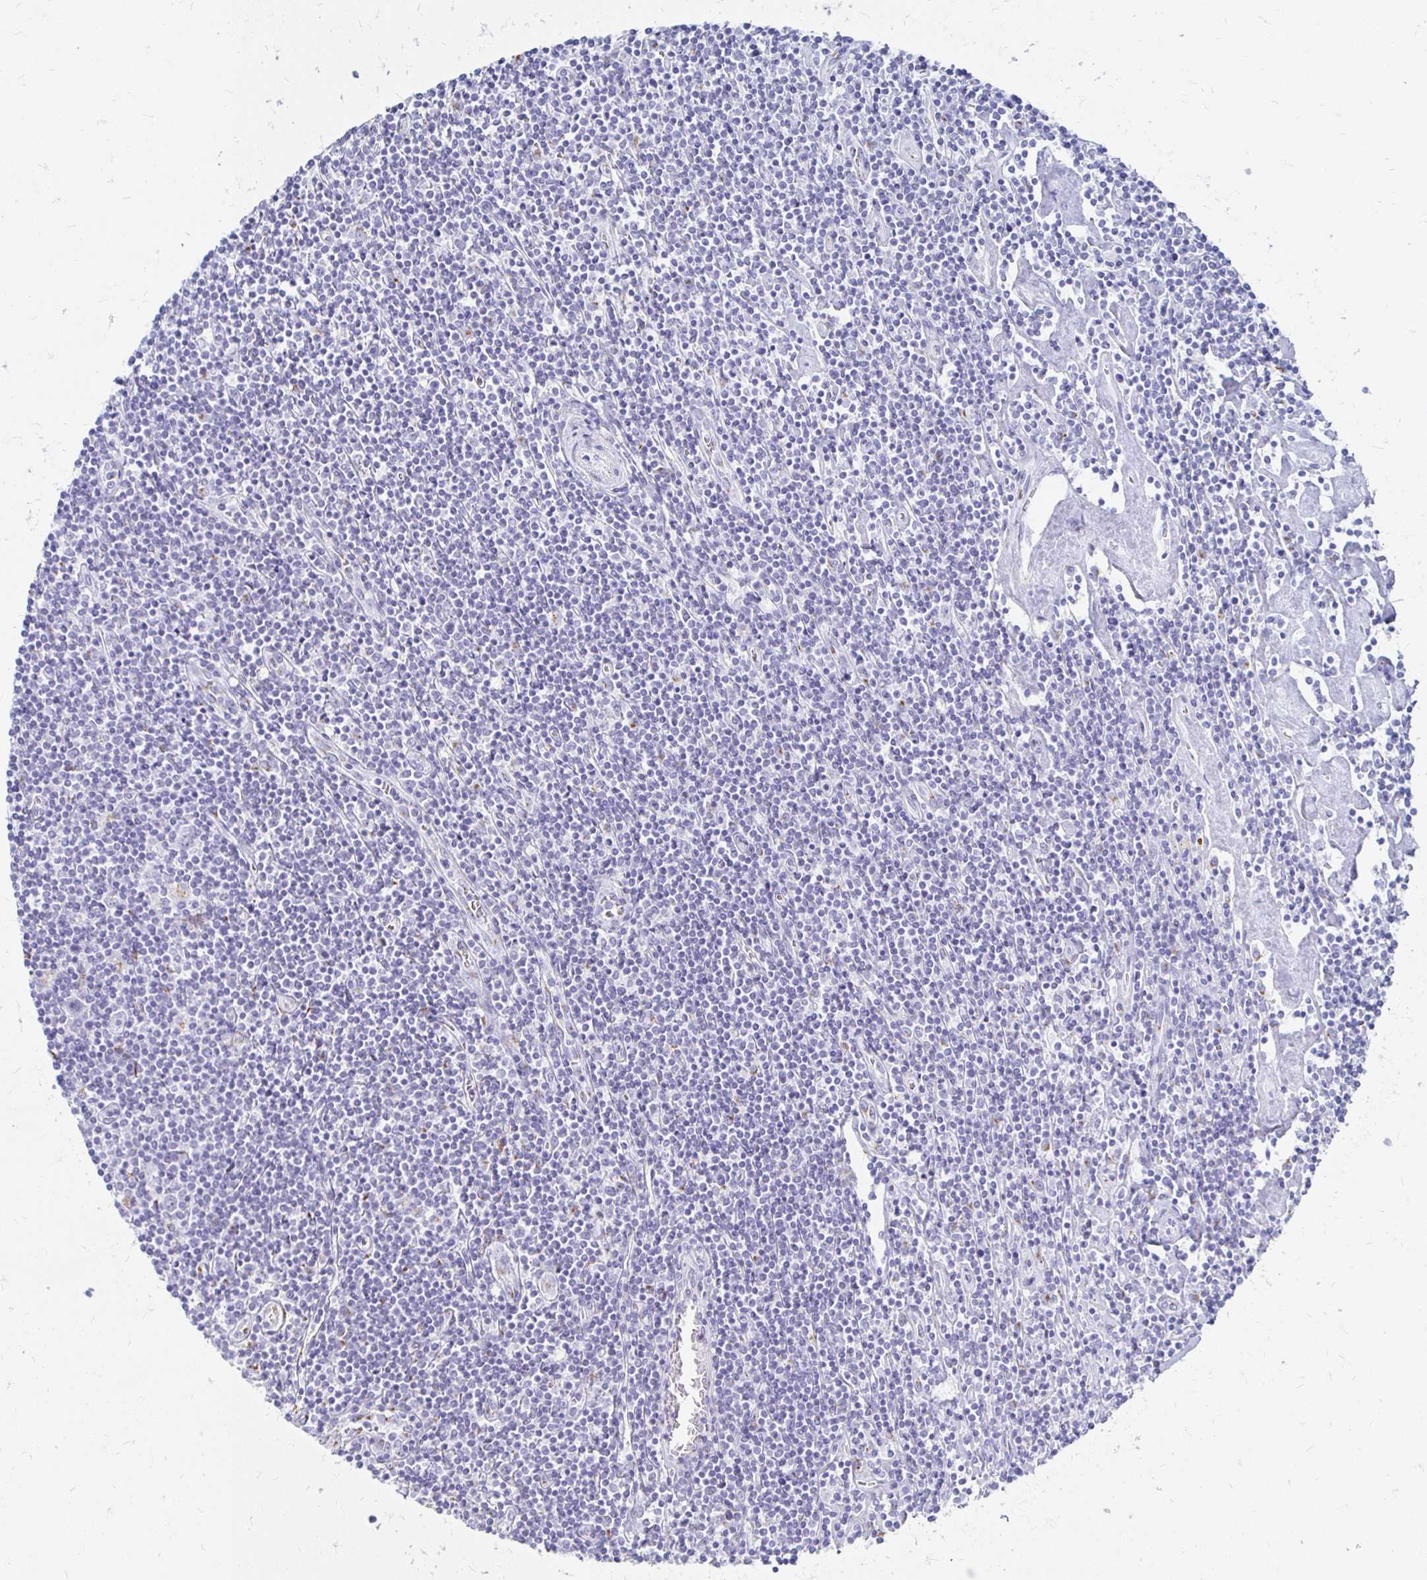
{"staining": {"intensity": "negative", "quantity": "none", "location": "none"}, "tissue": "lymphoma", "cell_type": "Tumor cells", "image_type": "cancer", "snomed": [{"axis": "morphology", "description": "Hodgkin's disease, NOS"}, {"axis": "topography", "description": "Lymph node"}], "caption": "Photomicrograph shows no significant protein expression in tumor cells of Hodgkin's disease.", "gene": "PAGE4", "patient": {"sex": "male", "age": 40}}